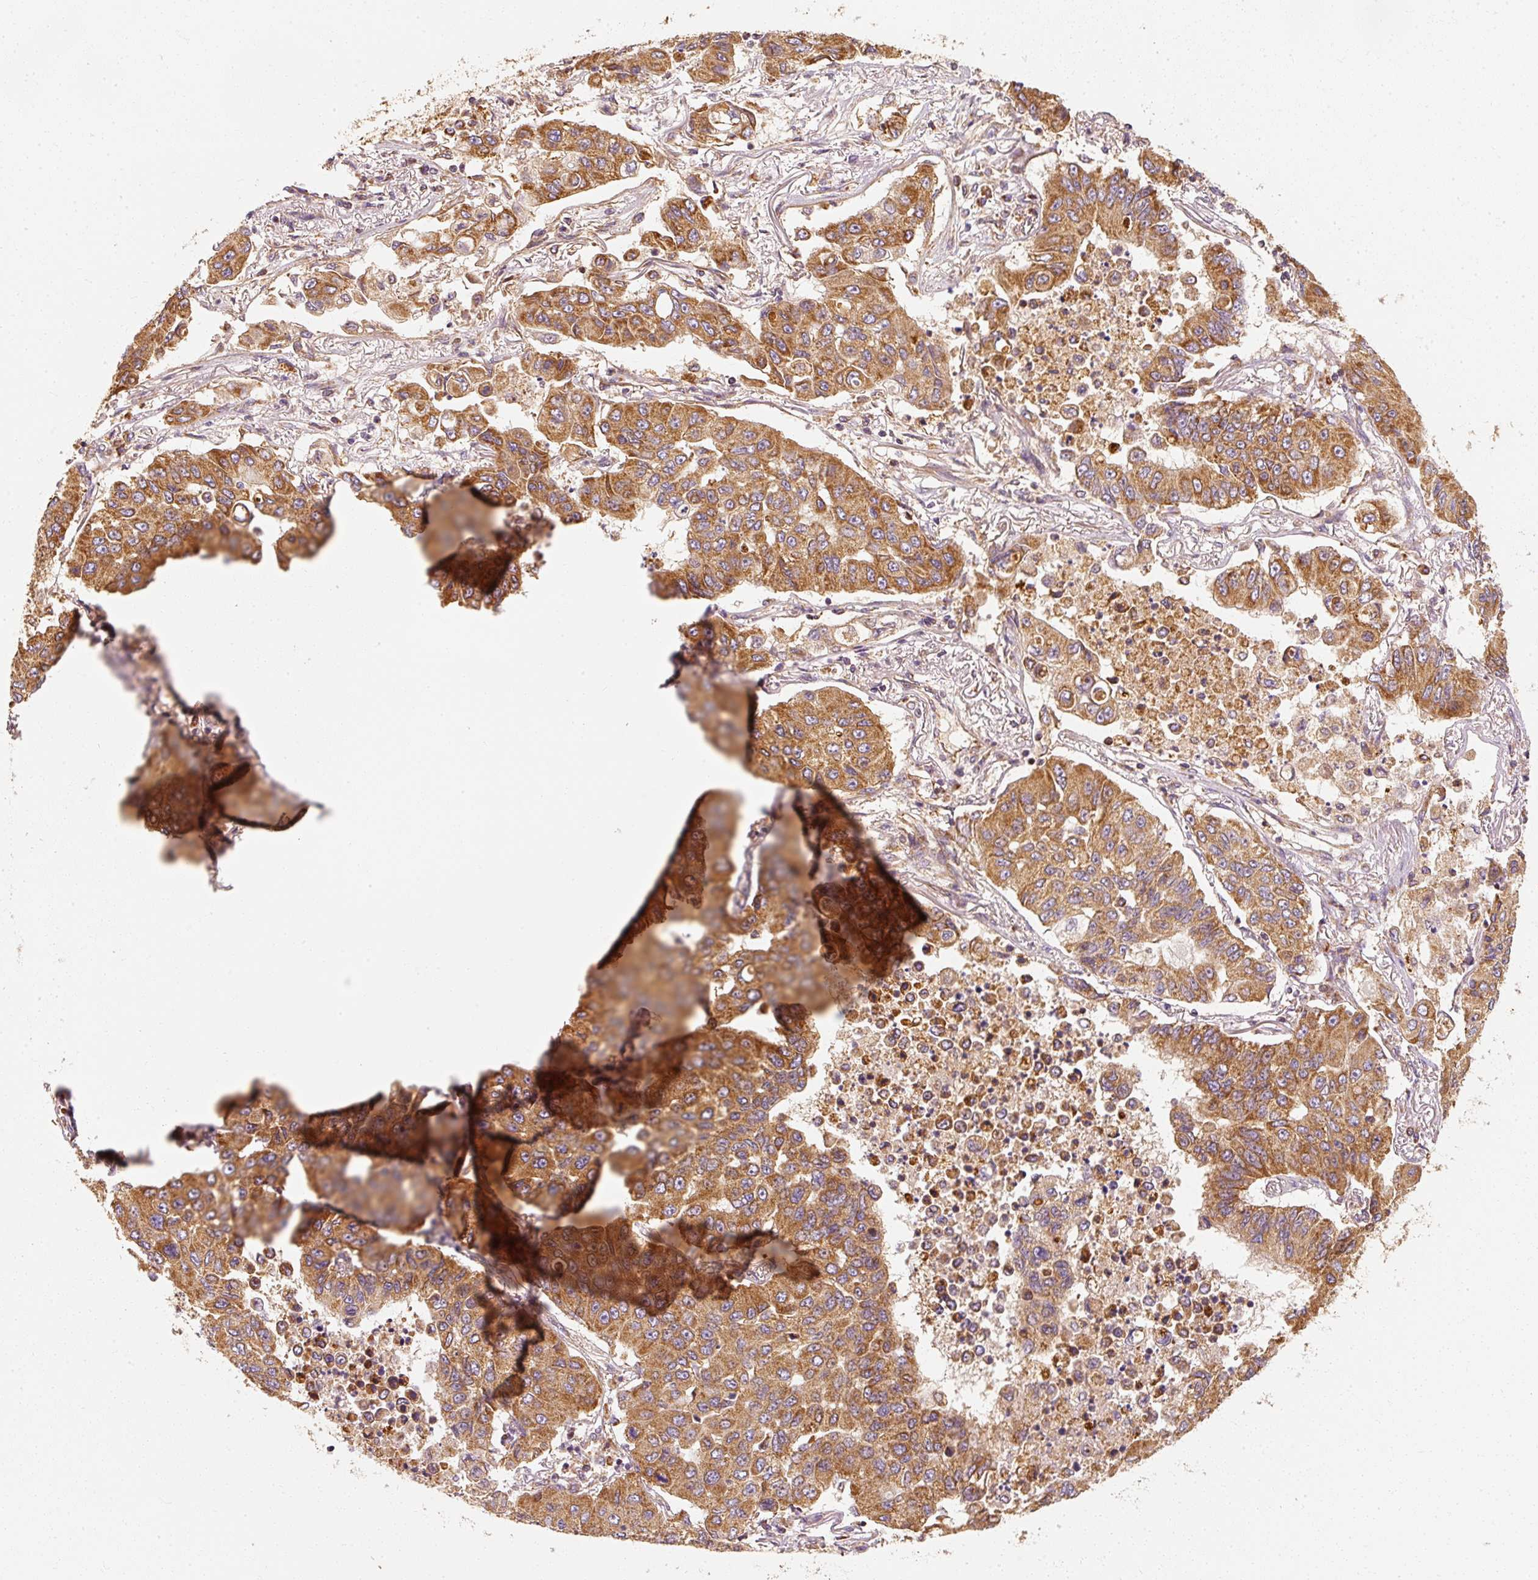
{"staining": {"intensity": "moderate", "quantity": ">75%", "location": "cytoplasmic/membranous"}, "tissue": "lung cancer", "cell_type": "Tumor cells", "image_type": "cancer", "snomed": [{"axis": "morphology", "description": "Squamous cell carcinoma, NOS"}, {"axis": "topography", "description": "Lung"}], "caption": "This photomicrograph displays immunohistochemistry (IHC) staining of lung squamous cell carcinoma, with medium moderate cytoplasmic/membranous expression in about >75% of tumor cells.", "gene": "TOMM40", "patient": {"sex": "male", "age": 74}}